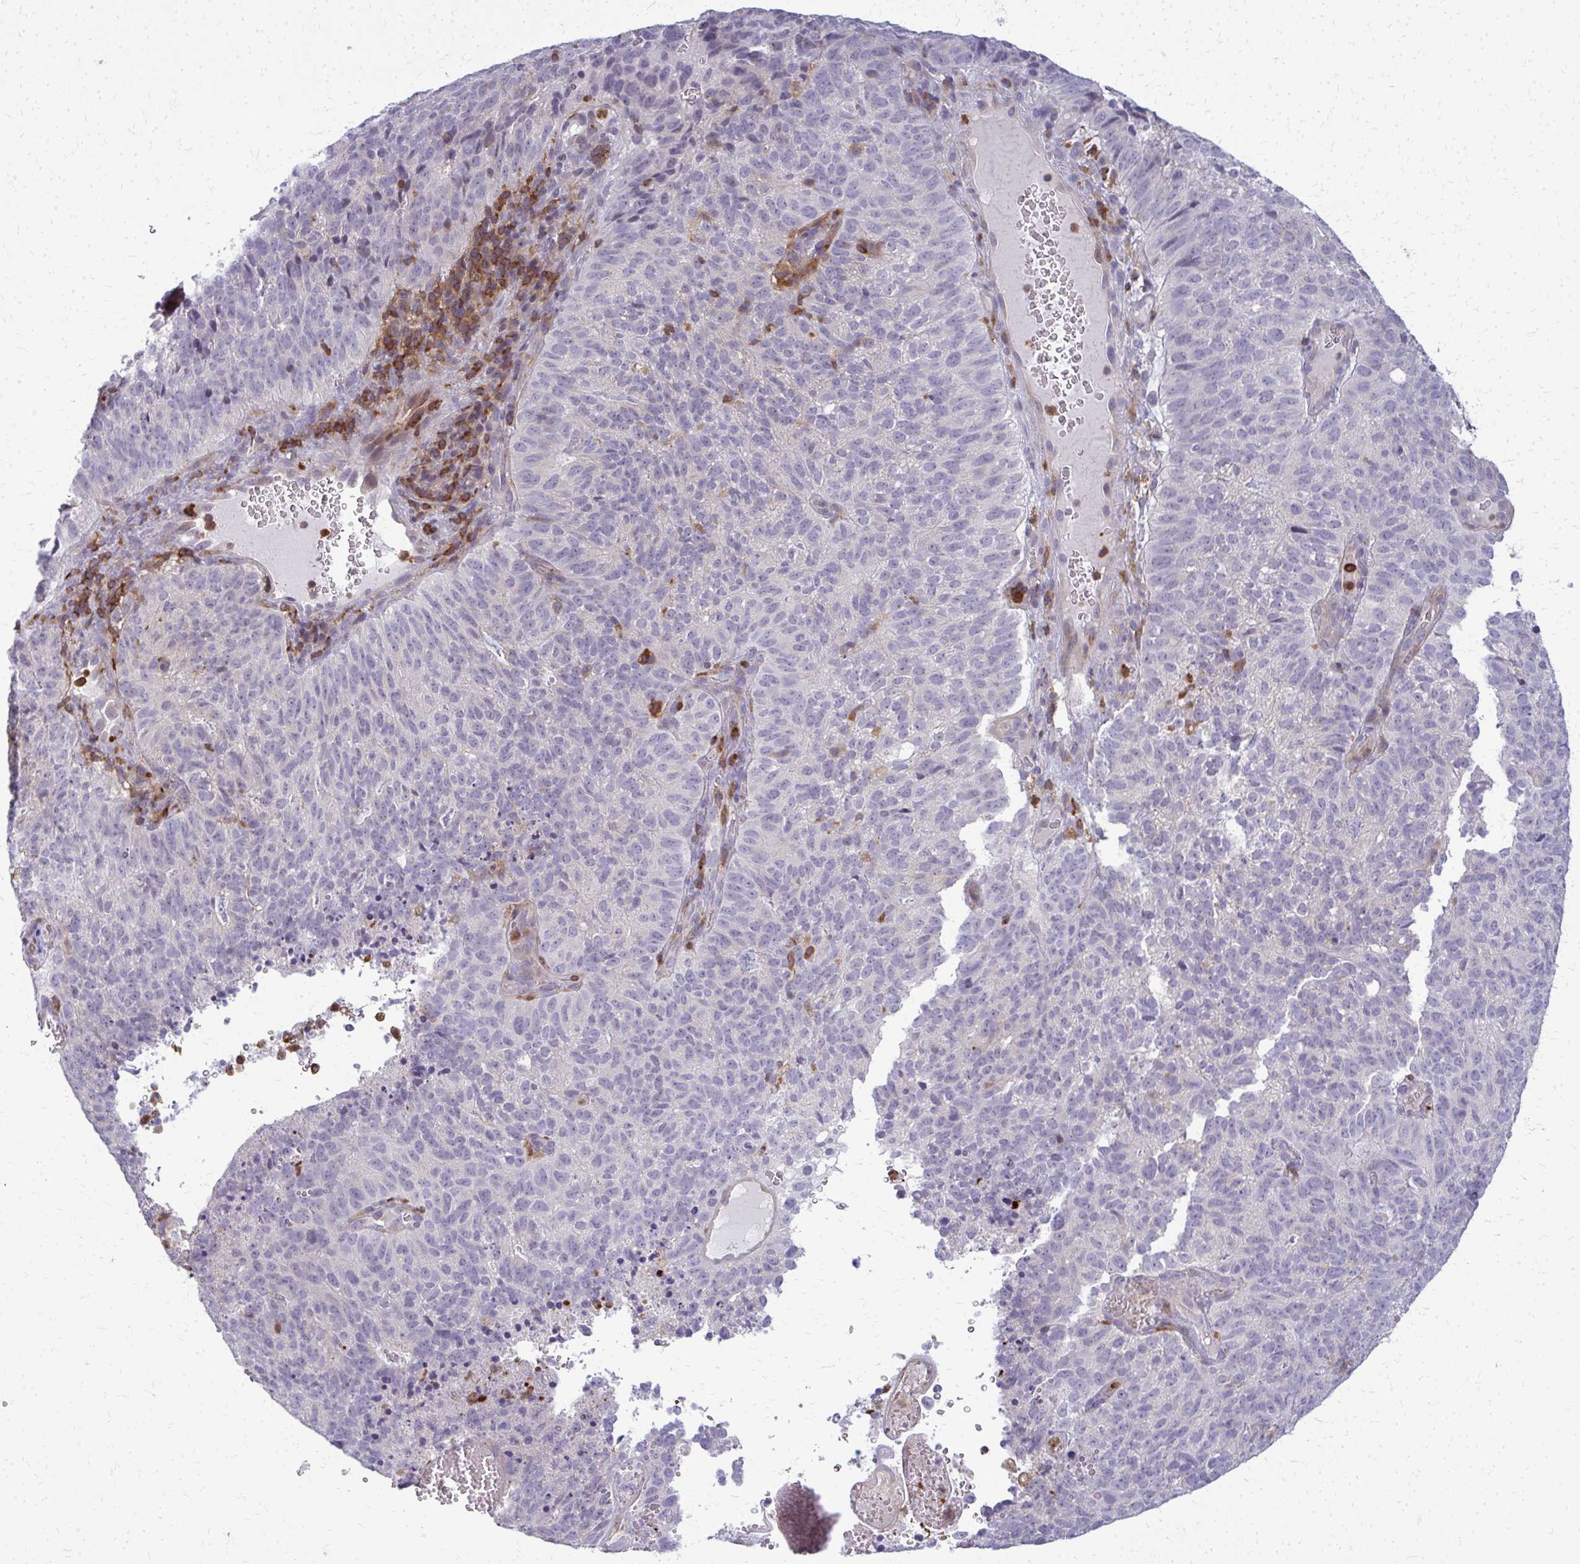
{"staining": {"intensity": "negative", "quantity": "none", "location": "none"}, "tissue": "cervical cancer", "cell_type": "Tumor cells", "image_type": "cancer", "snomed": [{"axis": "morphology", "description": "Adenocarcinoma, NOS"}, {"axis": "topography", "description": "Cervix"}], "caption": "IHC micrograph of human cervical cancer stained for a protein (brown), which displays no staining in tumor cells.", "gene": "AP5M1", "patient": {"sex": "female", "age": 38}}